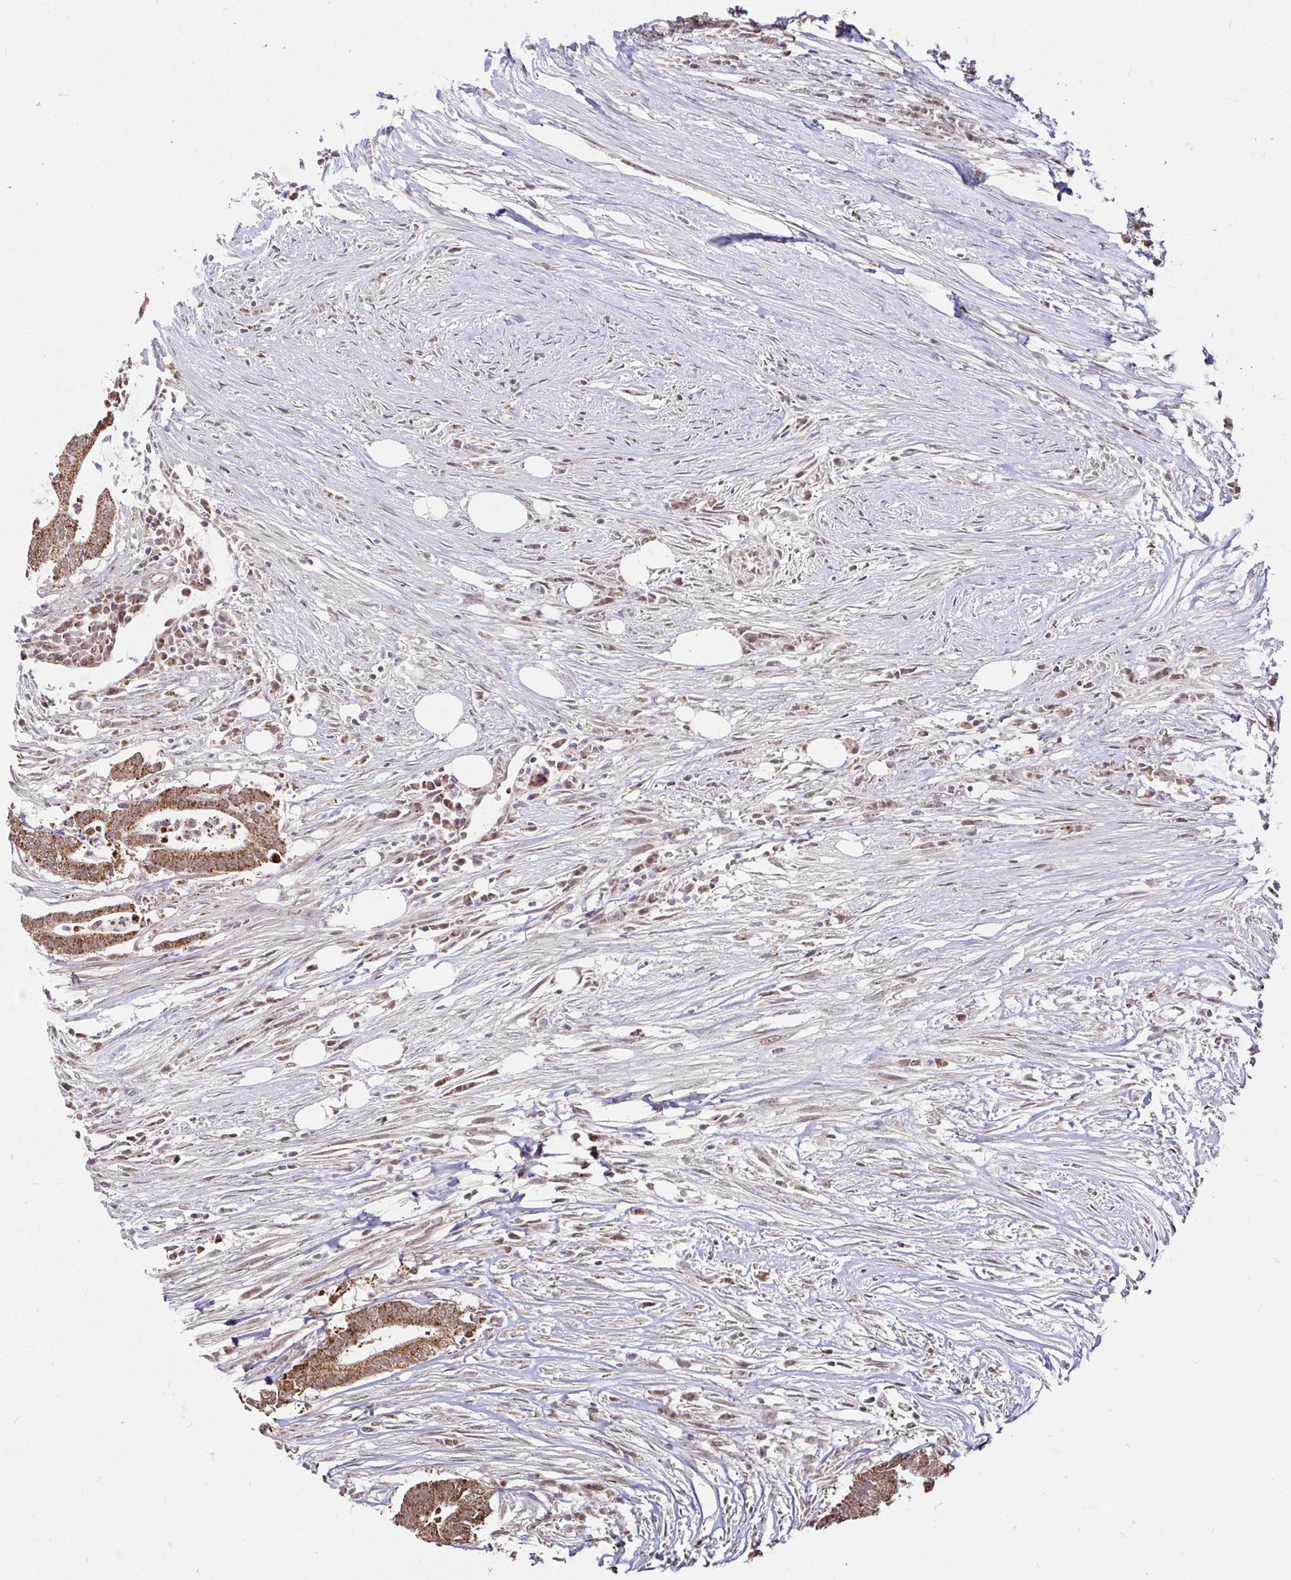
{"staining": {"intensity": "strong", "quantity": ">75%", "location": "cytoplasmic/membranous"}, "tissue": "colorectal cancer", "cell_type": "Tumor cells", "image_type": "cancer", "snomed": [{"axis": "morphology", "description": "Adenocarcinoma, NOS"}, {"axis": "topography", "description": "Colon"}], "caption": "The histopathology image shows immunohistochemical staining of colorectal cancer (adenocarcinoma). There is strong cytoplasmic/membranous staining is seen in about >75% of tumor cells. (Stains: DAB (3,3'-diaminobenzidine) in brown, nuclei in blue, Microscopy: brightfield microscopy at high magnification).", "gene": "TIMM50", "patient": {"sex": "female", "age": 43}}